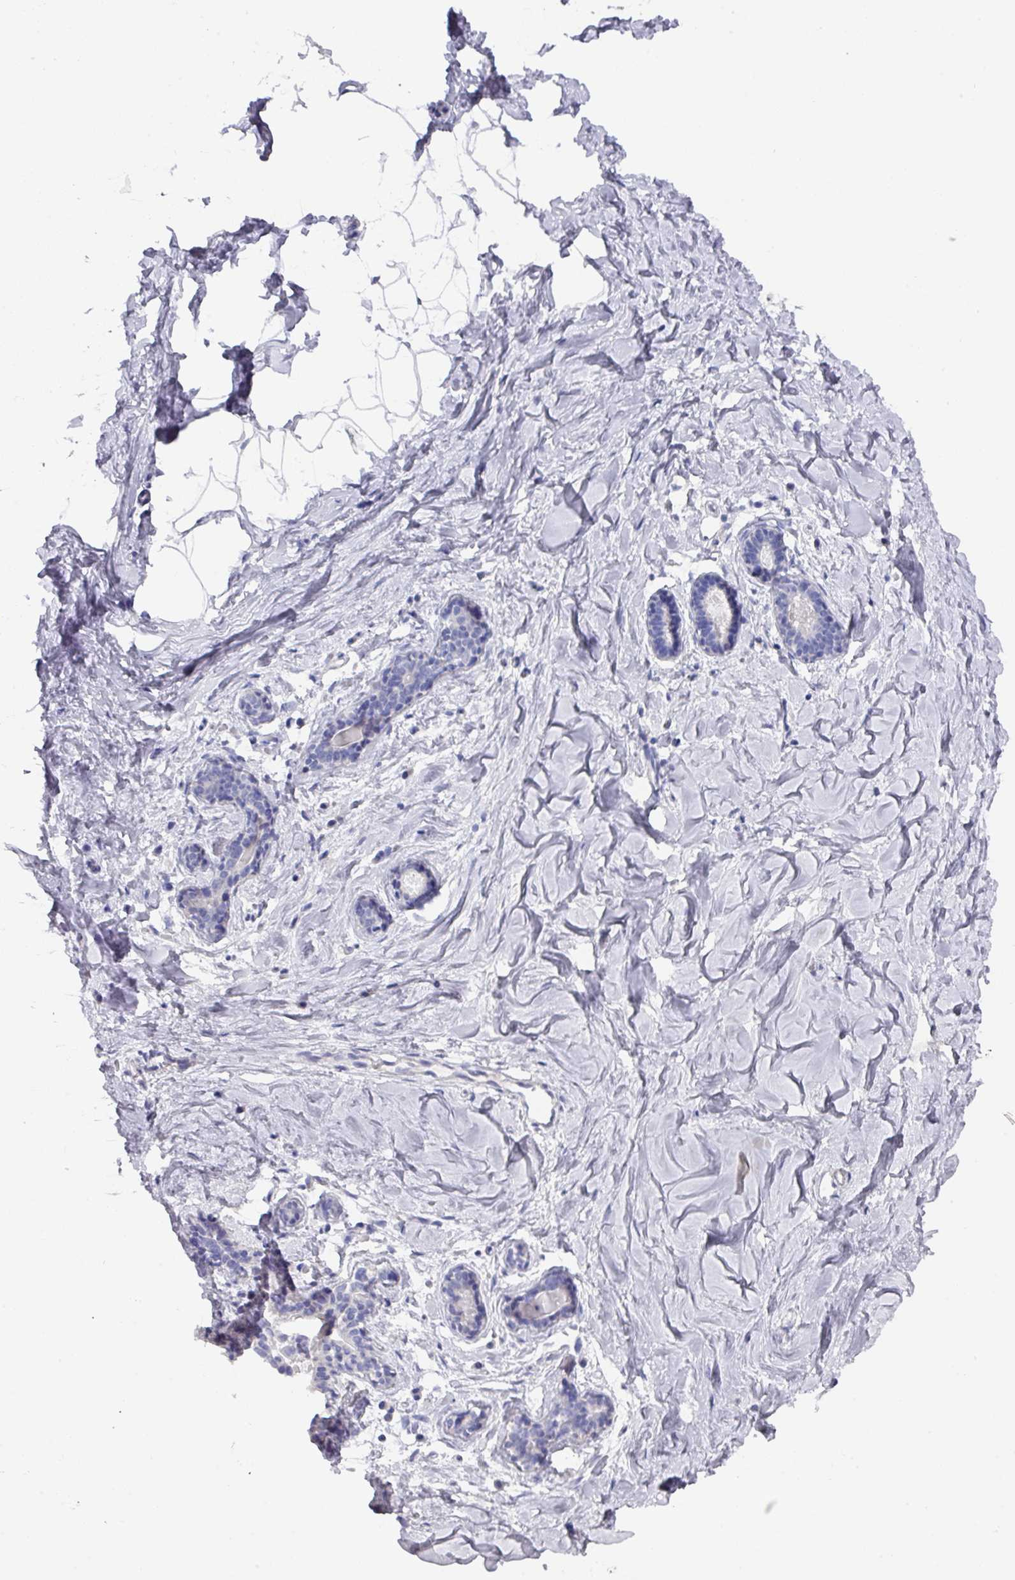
{"staining": {"intensity": "negative", "quantity": "none", "location": "none"}, "tissue": "breast", "cell_type": "Adipocytes", "image_type": "normal", "snomed": [{"axis": "morphology", "description": "Normal tissue, NOS"}, {"axis": "topography", "description": "Breast"}], "caption": "Benign breast was stained to show a protein in brown. There is no significant staining in adipocytes. (Brightfield microscopy of DAB (3,3'-diaminobenzidine) immunohistochemistry at high magnification).", "gene": "DAZ1", "patient": {"sex": "female", "age": 23}}